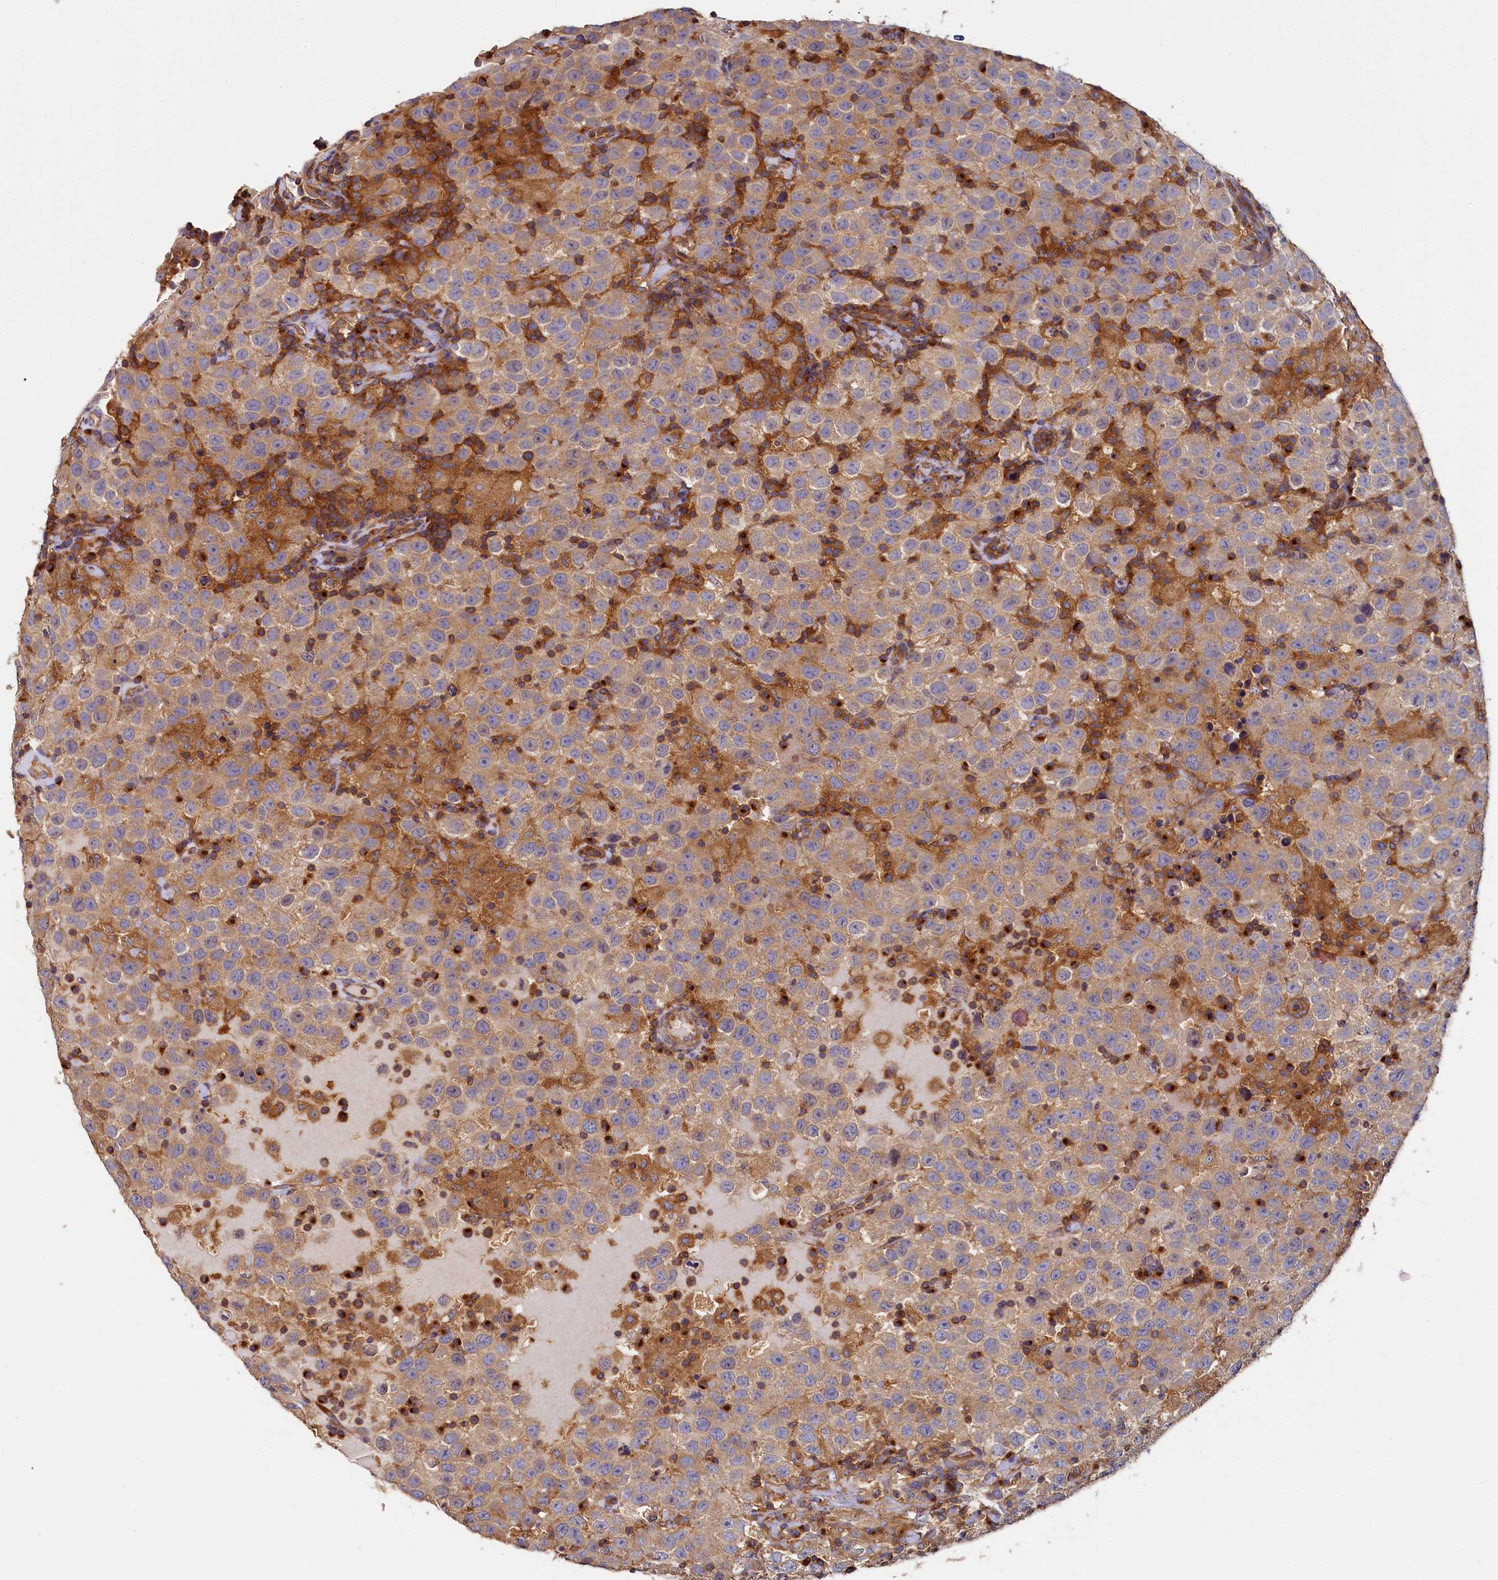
{"staining": {"intensity": "weak", "quantity": ">75%", "location": "cytoplasmic/membranous"}, "tissue": "testis cancer", "cell_type": "Tumor cells", "image_type": "cancer", "snomed": [{"axis": "morphology", "description": "Seminoma, NOS"}, {"axis": "topography", "description": "Testis"}], "caption": "The photomicrograph demonstrates immunohistochemical staining of testis cancer (seminoma). There is weak cytoplasmic/membranous positivity is present in about >75% of tumor cells.", "gene": "PPIP5K1", "patient": {"sex": "male", "age": 41}}